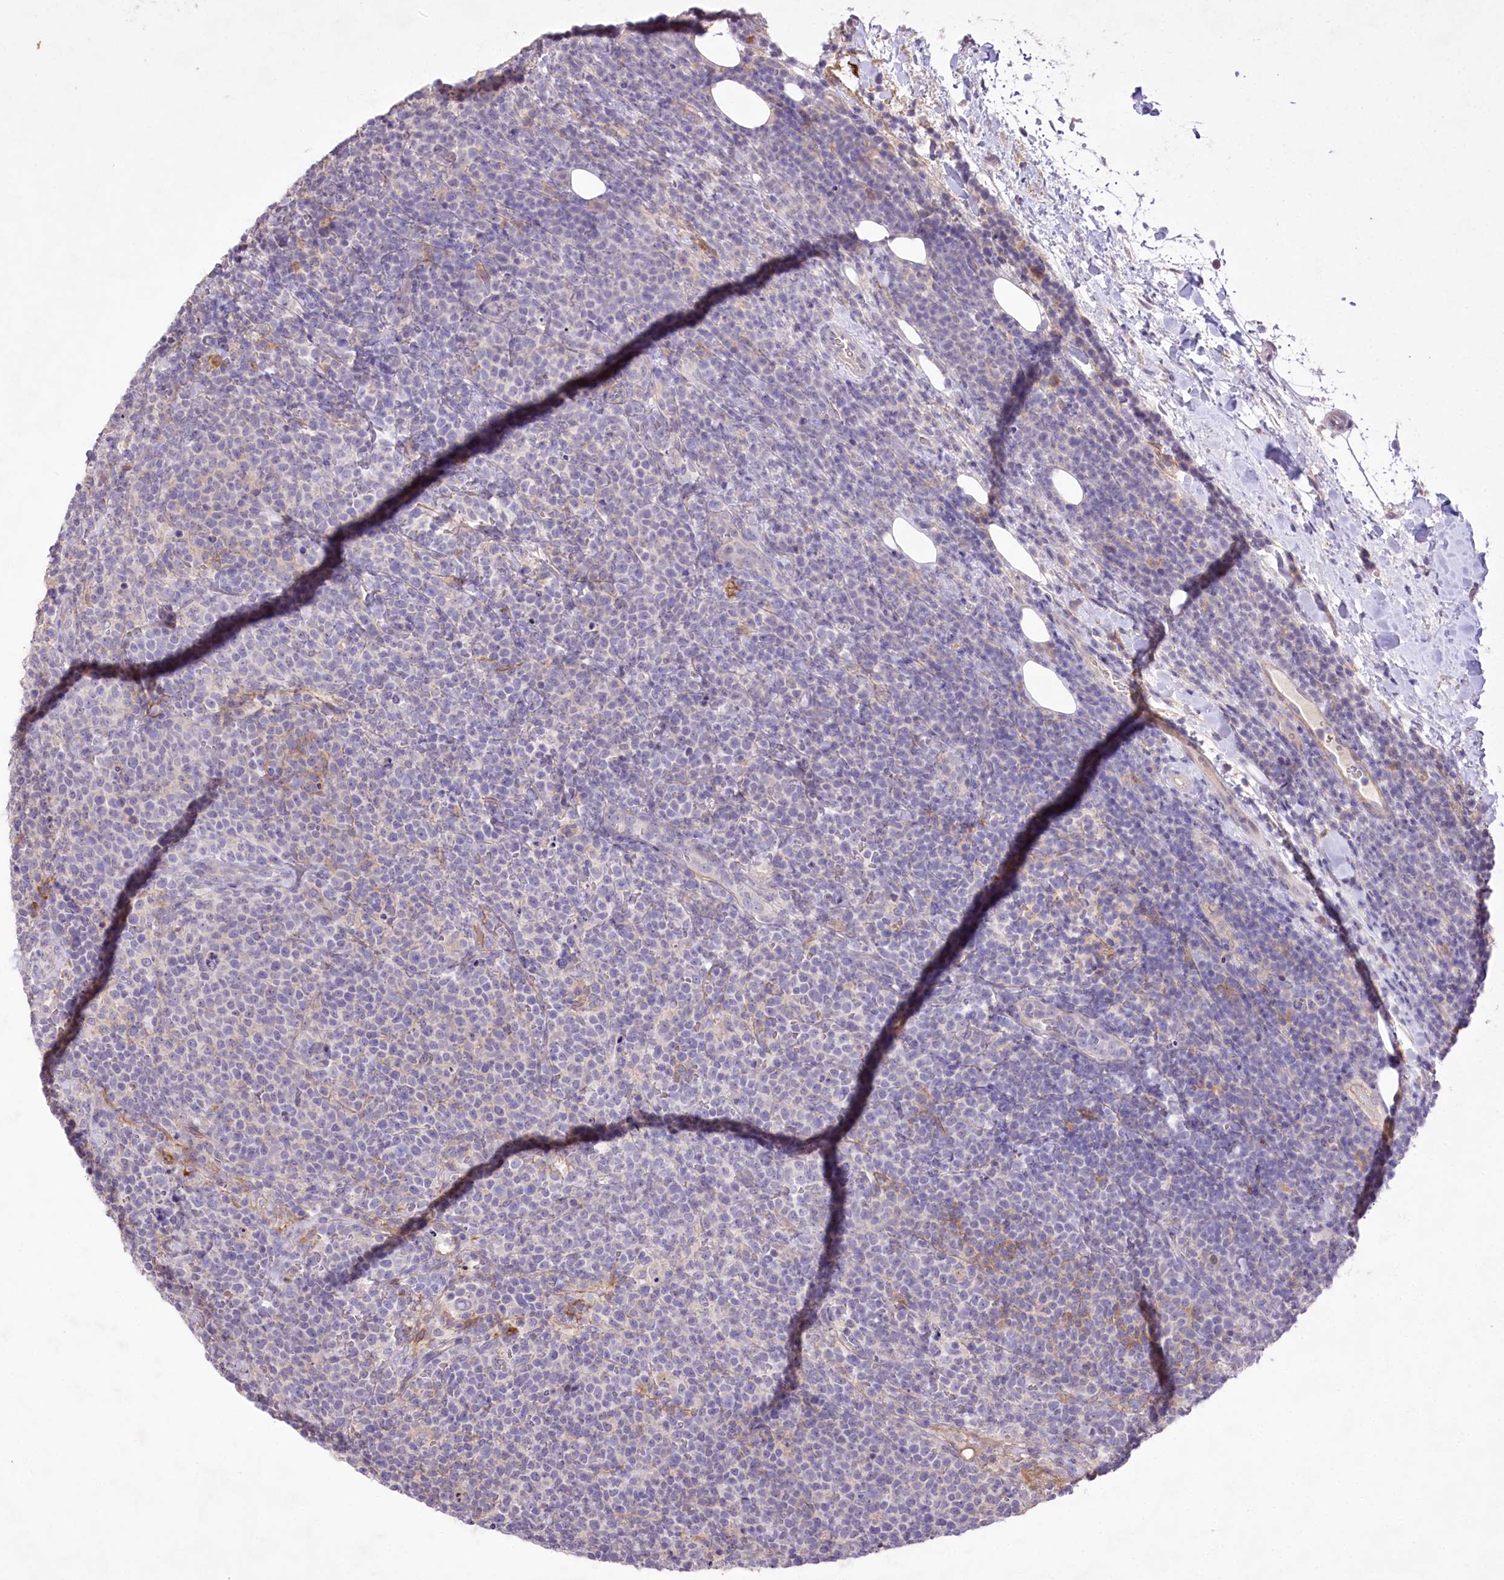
{"staining": {"intensity": "negative", "quantity": "none", "location": "none"}, "tissue": "lymphoma", "cell_type": "Tumor cells", "image_type": "cancer", "snomed": [{"axis": "morphology", "description": "Malignant lymphoma, non-Hodgkin's type, High grade"}, {"axis": "topography", "description": "Lymph node"}], "caption": "IHC of human malignant lymphoma, non-Hodgkin's type (high-grade) shows no expression in tumor cells. (Stains: DAB IHC with hematoxylin counter stain, Microscopy: brightfield microscopy at high magnification).", "gene": "ENPP1", "patient": {"sex": "male", "age": 61}}